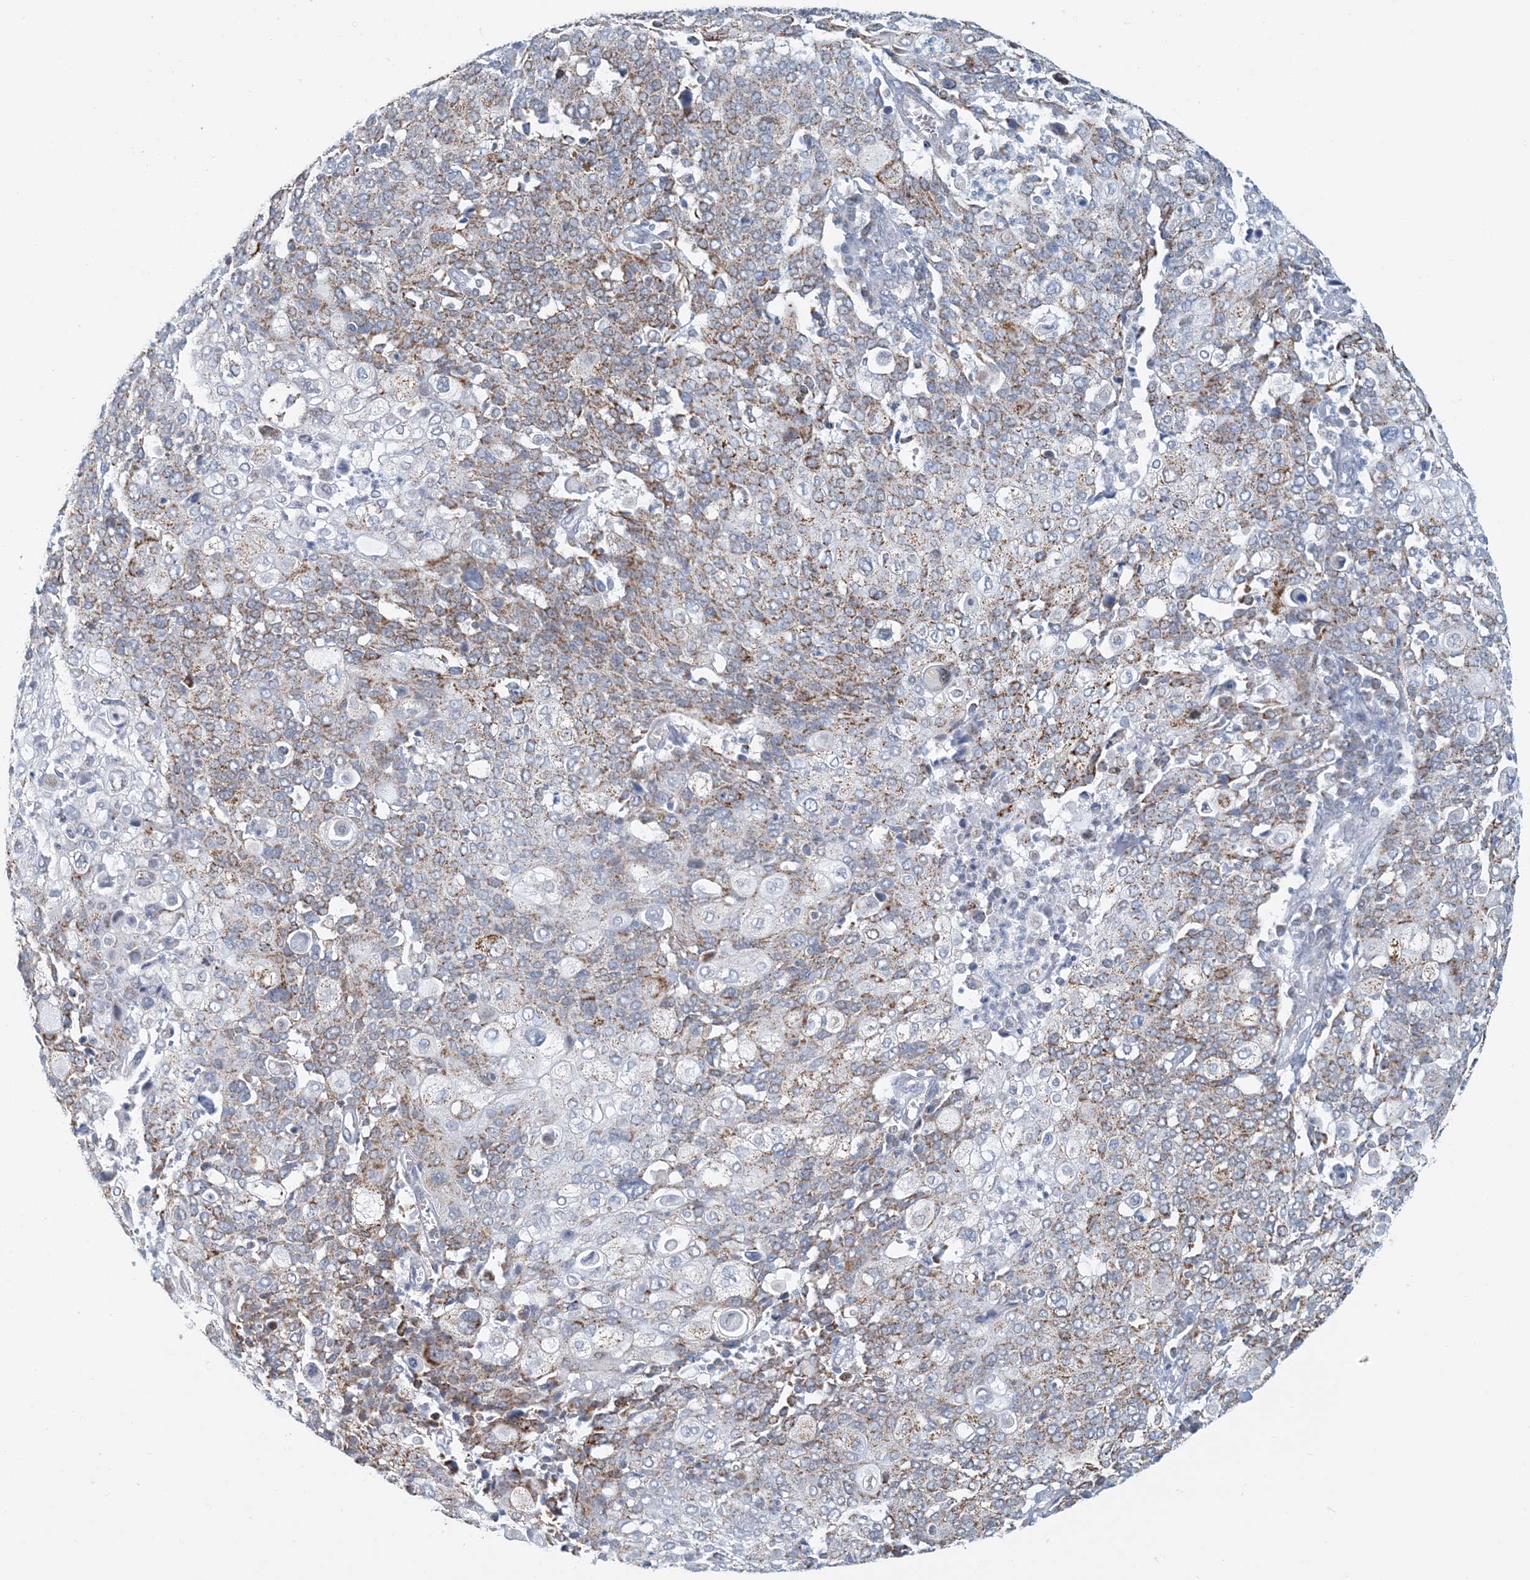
{"staining": {"intensity": "moderate", "quantity": "25%-75%", "location": "cytoplasmic/membranous"}, "tissue": "cervical cancer", "cell_type": "Tumor cells", "image_type": "cancer", "snomed": [{"axis": "morphology", "description": "Squamous cell carcinoma, NOS"}, {"axis": "topography", "description": "Cervix"}], "caption": "This micrograph displays immunohistochemistry (IHC) staining of human cervical squamous cell carcinoma, with medium moderate cytoplasmic/membranous staining in approximately 25%-75% of tumor cells.", "gene": "BDH1", "patient": {"sex": "female", "age": 40}}